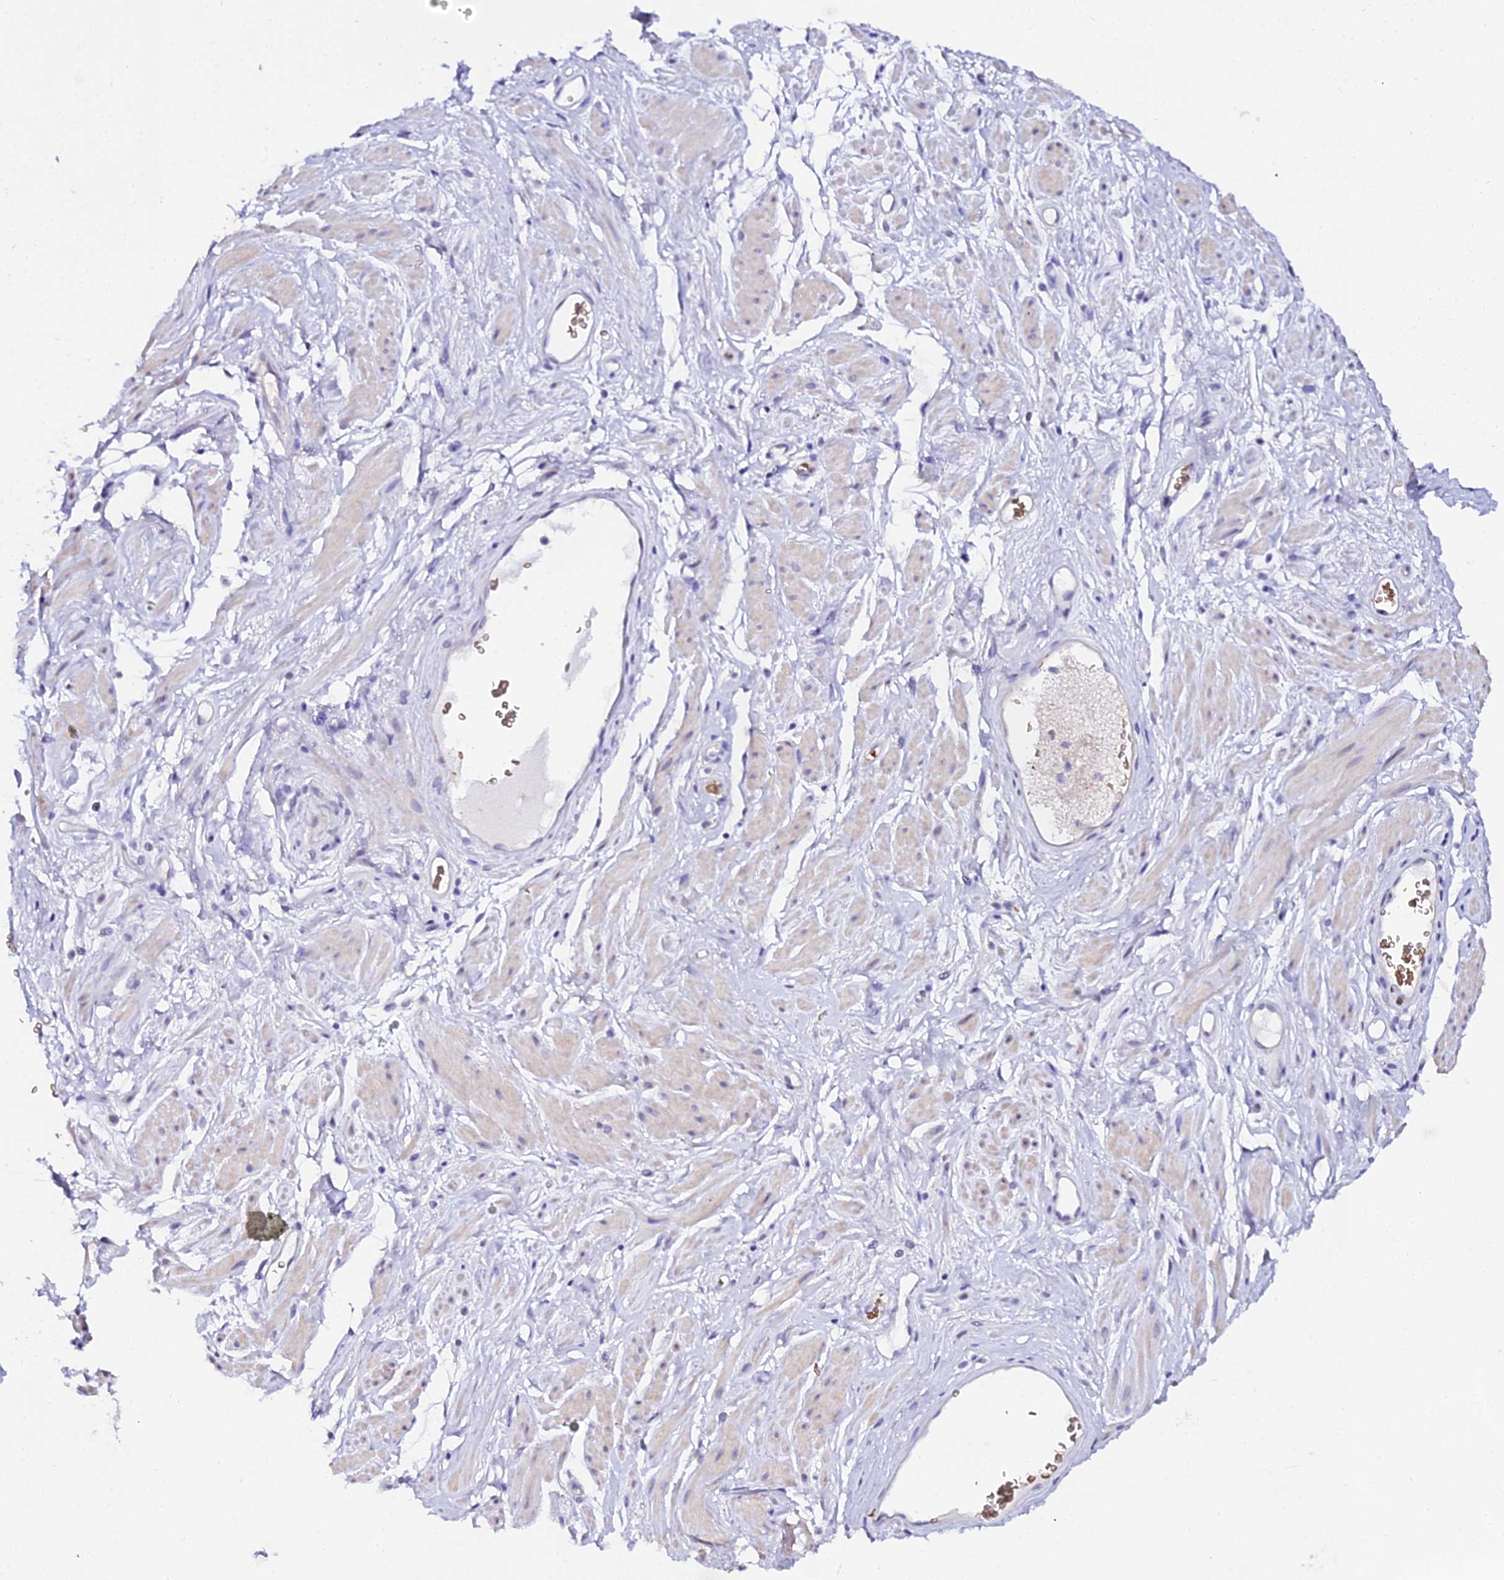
{"staining": {"intensity": "negative", "quantity": "none", "location": "none"}, "tissue": "adipose tissue", "cell_type": "Adipocytes", "image_type": "normal", "snomed": [{"axis": "morphology", "description": "Normal tissue, NOS"}, {"axis": "morphology", "description": "Adenocarcinoma, NOS"}, {"axis": "topography", "description": "Rectum"}, {"axis": "topography", "description": "Vagina"}, {"axis": "topography", "description": "Peripheral nerve tissue"}], "caption": "This micrograph is of benign adipose tissue stained with IHC to label a protein in brown with the nuclei are counter-stained blue. There is no staining in adipocytes. (DAB immunohistochemistry (IHC) with hematoxylin counter stain).", "gene": "CFAP45", "patient": {"sex": "female", "age": 71}}